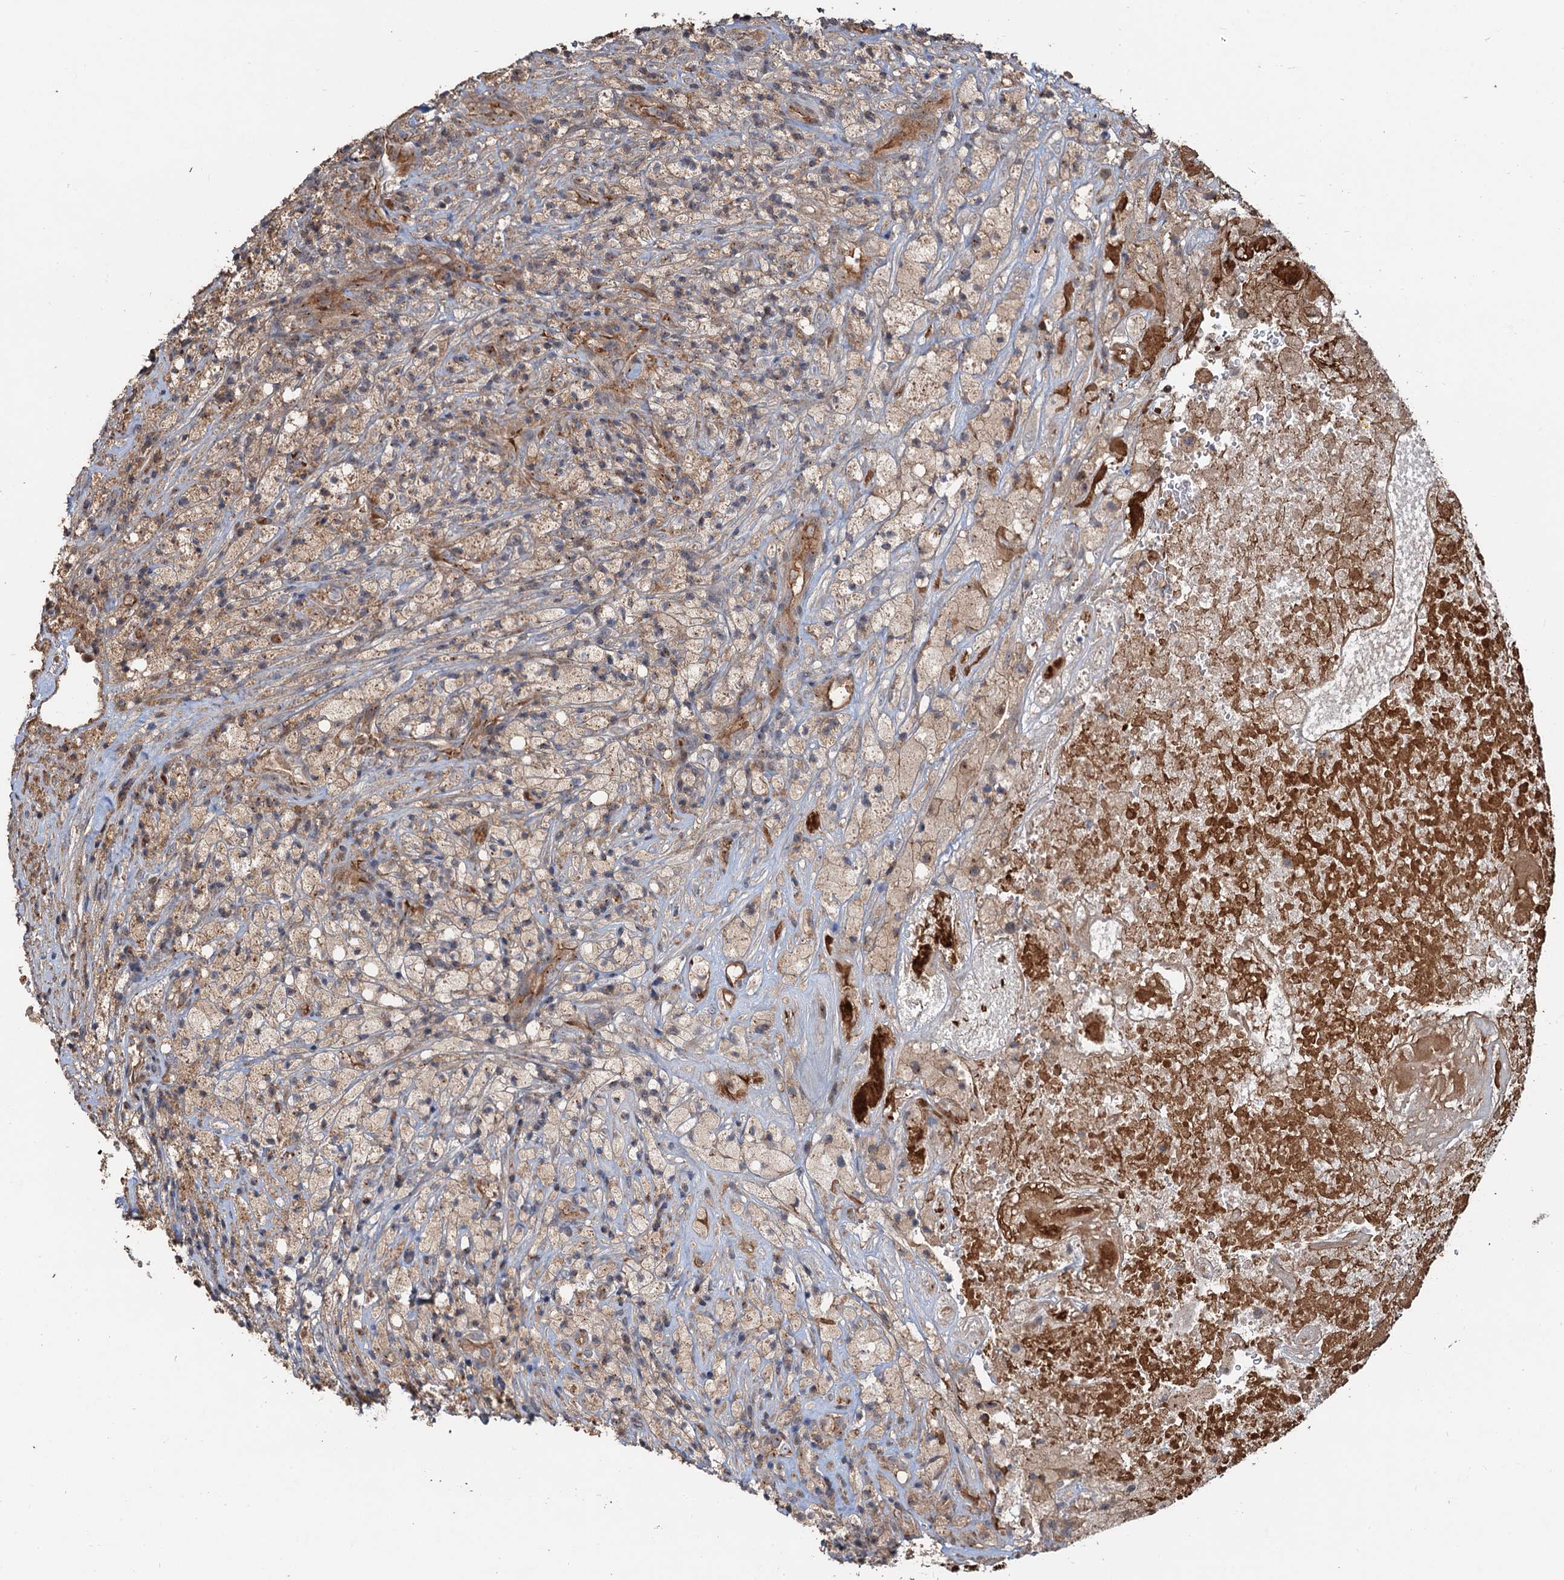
{"staining": {"intensity": "weak", "quantity": "25%-75%", "location": "cytoplasmic/membranous"}, "tissue": "glioma", "cell_type": "Tumor cells", "image_type": "cancer", "snomed": [{"axis": "morphology", "description": "Glioma, malignant, High grade"}, {"axis": "topography", "description": "Brain"}], "caption": "A micrograph of human malignant glioma (high-grade) stained for a protein demonstrates weak cytoplasmic/membranous brown staining in tumor cells. The protein is shown in brown color, while the nuclei are stained blue.", "gene": "DEXI", "patient": {"sex": "male", "age": 69}}